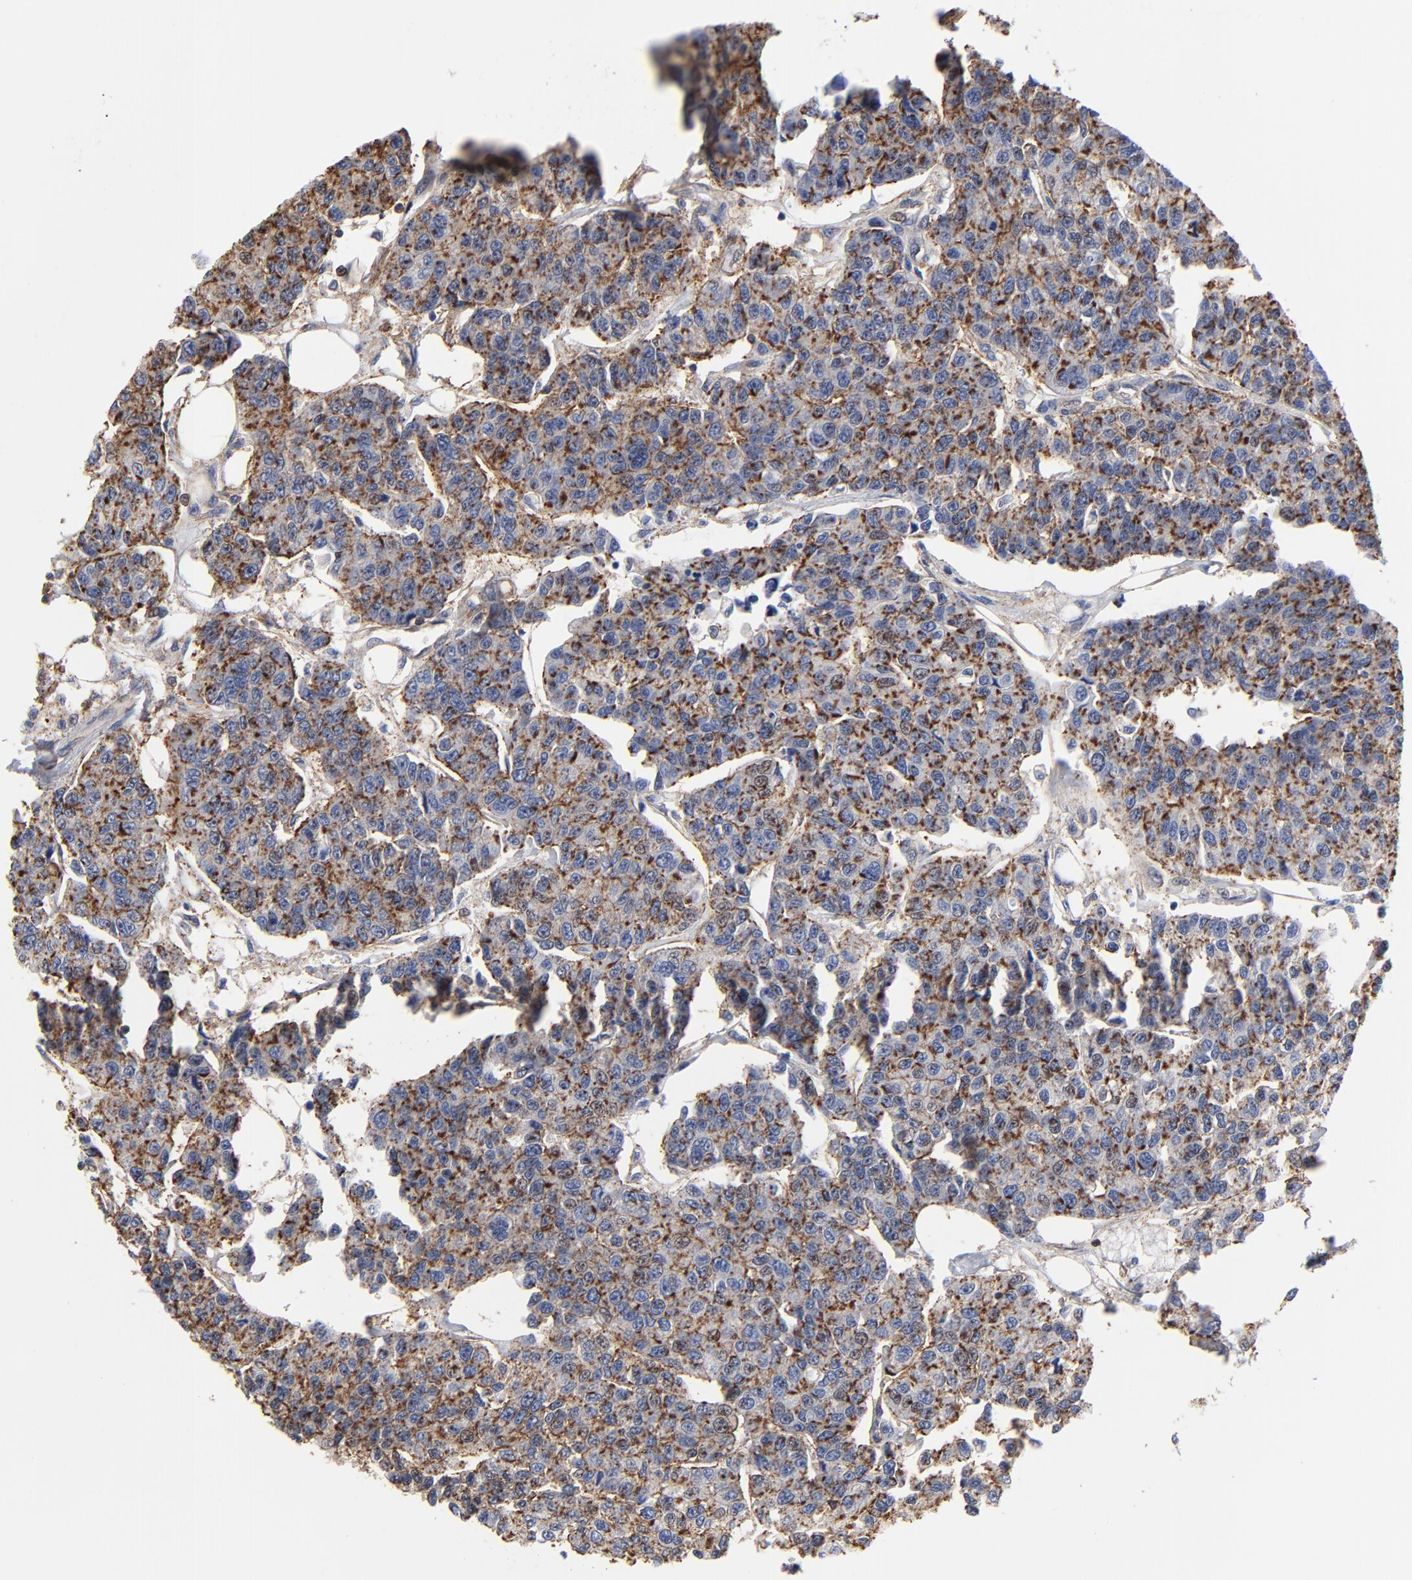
{"staining": {"intensity": "strong", "quantity": ">75%", "location": "cytoplasmic/membranous"}, "tissue": "breast cancer", "cell_type": "Tumor cells", "image_type": "cancer", "snomed": [{"axis": "morphology", "description": "Duct carcinoma"}, {"axis": "topography", "description": "Breast"}], "caption": "Brown immunohistochemical staining in human breast cancer reveals strong cytoplasmic/membranous expression in about >75% of tumor cells.", "gene": "ACTA2", "patient": {"sex": "female", "age": 51}}